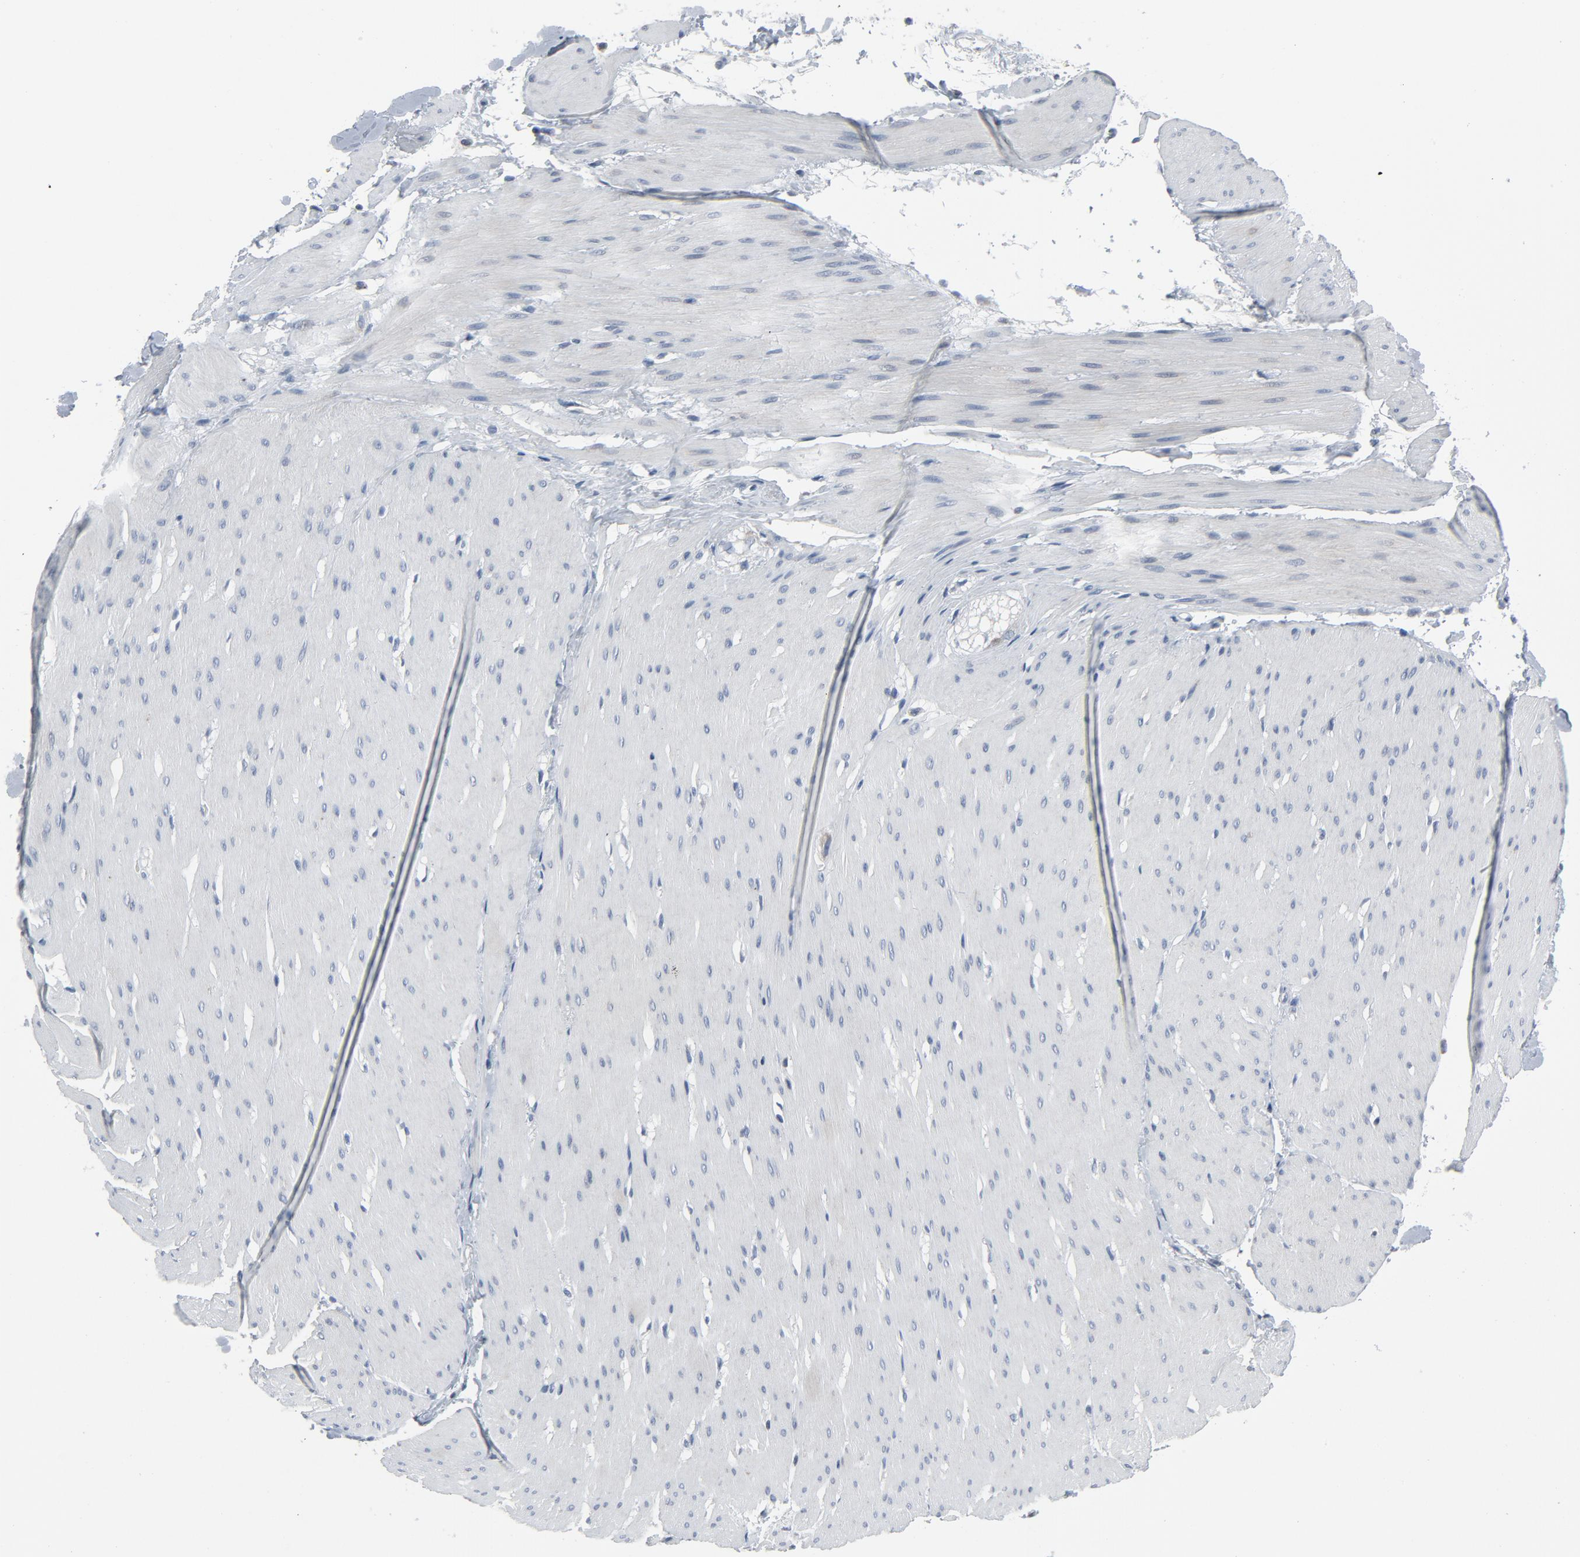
{"staining": {"intensity": "negative", "quantity": "none", "location": "none"}, "tissue": "smooth muscle", "cell_type": "Smooth muscle cells", "image_type": "normal", "snomed": [{"axis": "morphology", "description": "Normal tissue, NOS"}, {"axis": "topography", "description": "Smooth muscle"}, {"axis": "topography", "description": "Colon"}], "caption": "Immunohistochemistry micrograph of unremarkable smooth muscle stained for a protein (brown), which displays no staining in smooth muscle cells.", "gene": "GPX2", "patient": {"sex": "male", "age": 67}}